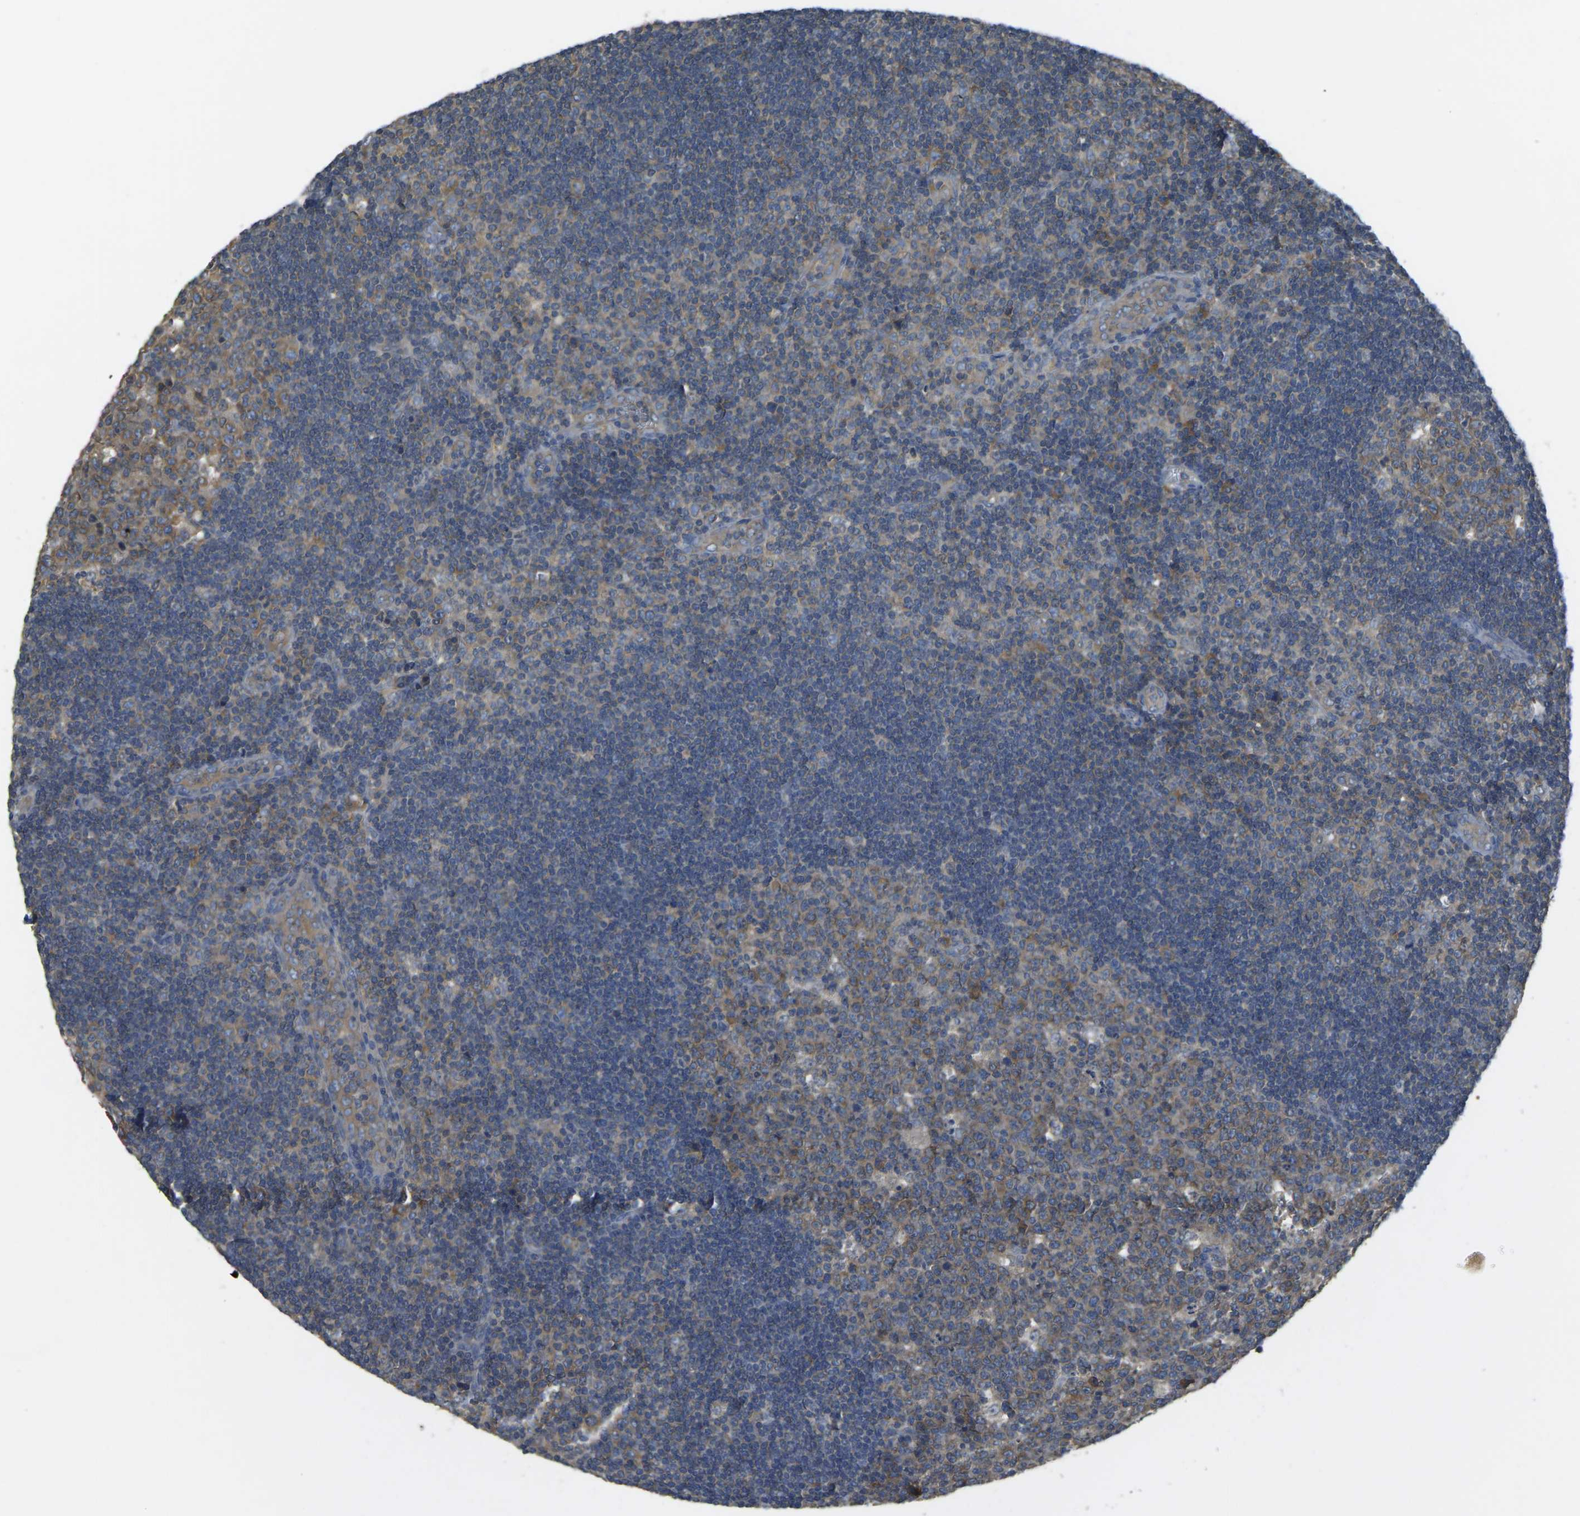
{"staining": {"intensity": "moderate", "quantity": ">75%", "location": "cytoplasmic/membranous"}, "tissue": "lymph node", "cell_type": "Germinal center cells", "image_type": "normal", "snomed": [{"axis": "morphology", "description": "Normal tissue, NOS"}, {"axis": "topography", "description": "Lymph node"}, {"axis": "topography", "description": "Salivary gland"}], "caption": "Protein positivity by IHC displays moderate cytoplasmic/membranous staining in about >75% of germinal center cells in unremarkable lymph node. (DAB IHC, brown staining for protein, blue staining for nuclei).", "gene": "AIMP1", "patient": {"sex": "male", "age": 8}}